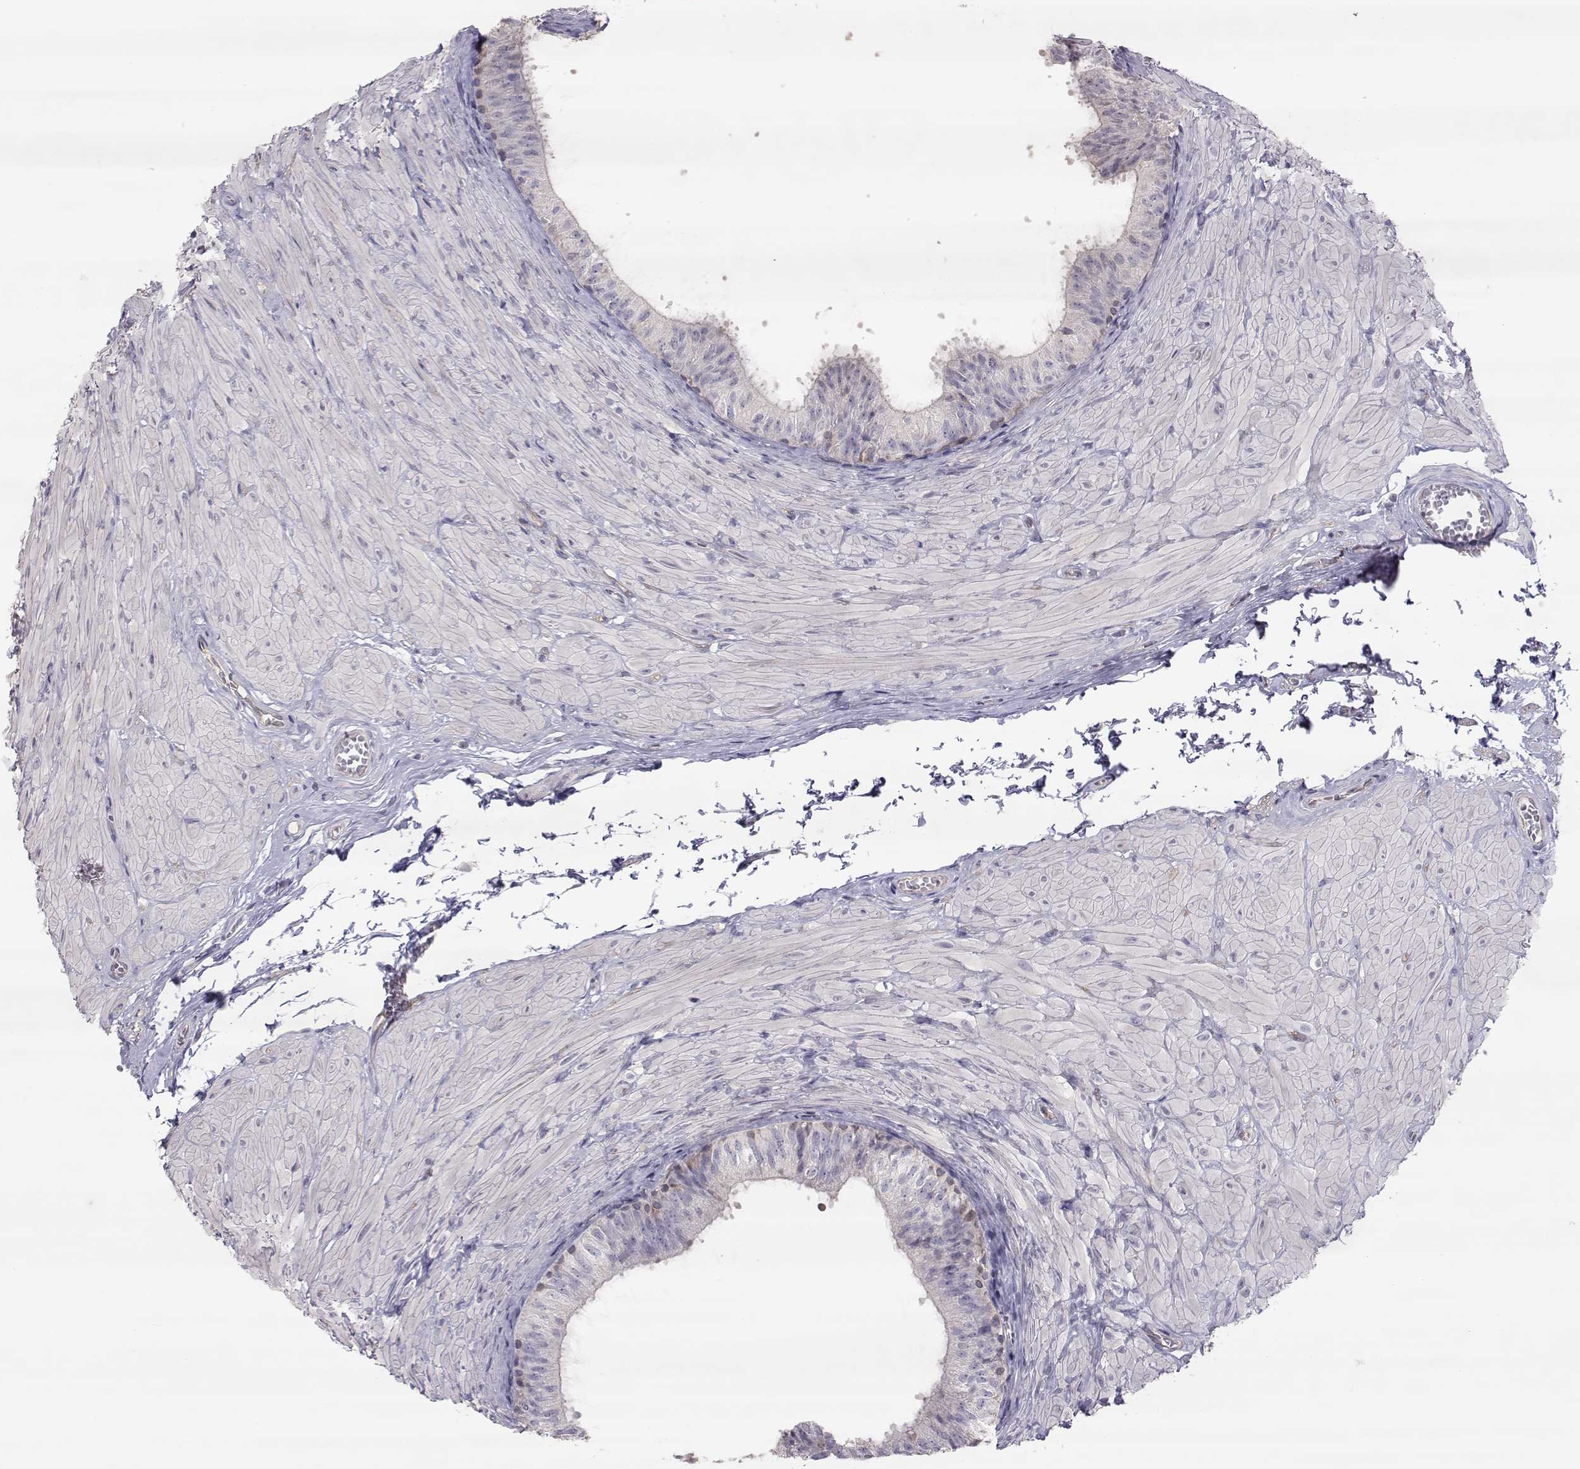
{"staining": {"intensity": "negative", "quantity": "none", "location": "none"}, "tissue": "epididymis", "cell_type": "Glandular cells", "image_type": "normal", "snomed": [{"axis": "morphology", "description": "Normal tissue, NOS"}, {"axis": "topography", "description": "Epididymis"}, {"axis": "topography", "description": "Vas deferens"}], "caption": "Glandular cells are negative for protein expression in normal human epididymis.", "gene": "NCAM2", "patient": {"sex": "male", "age": 23}}